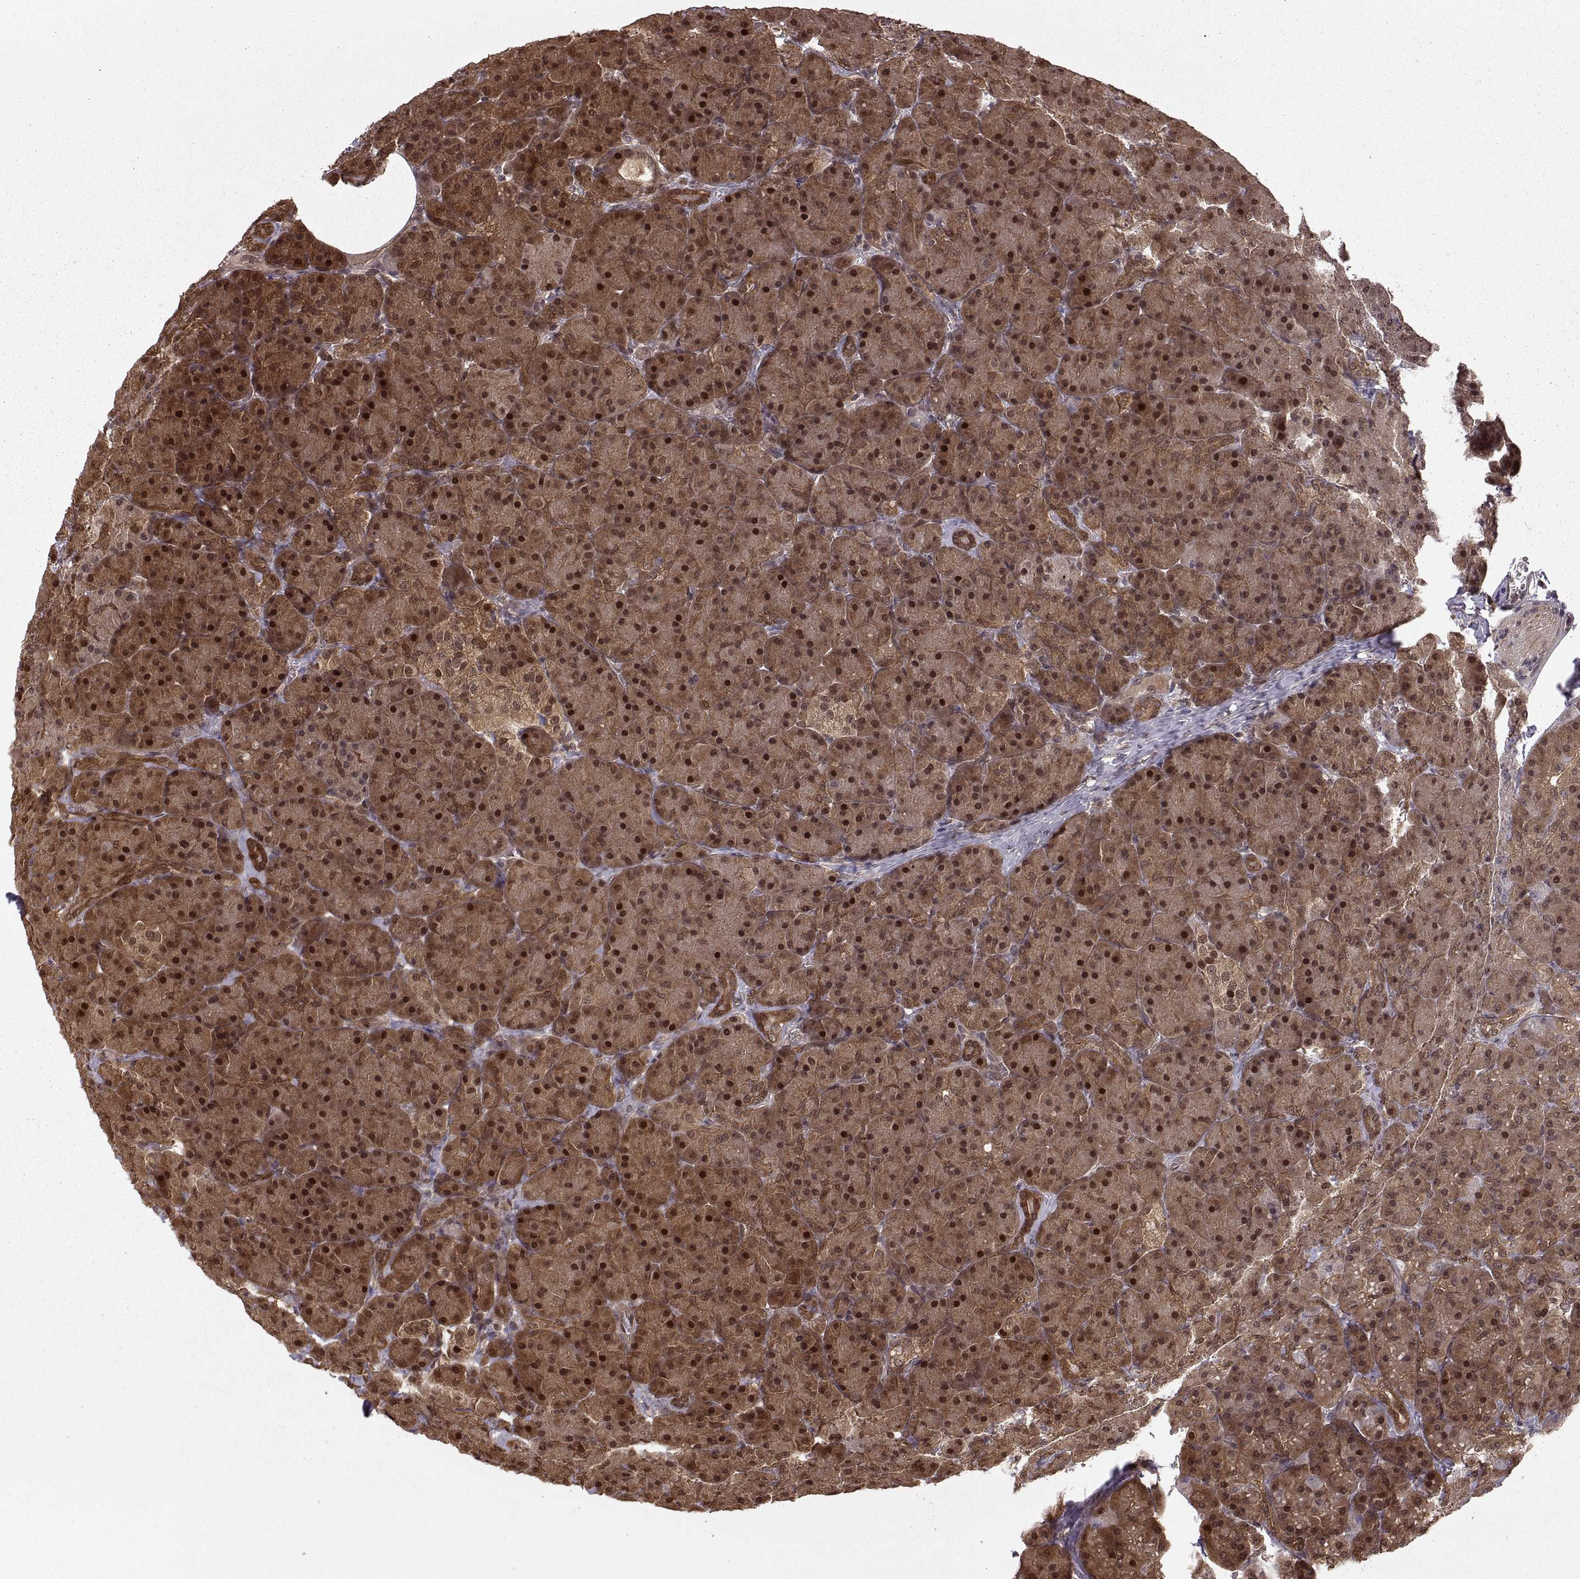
{"staining": {"intensity": "strong", "quantity": ">75%", "location": "cytoplasmic/membranous,nuclear"}, "tissue": "pancreas", "cell_type": "Exocrine glandular cells", "image_type": "normal", "snomed": [{"axis": "morphology", "description": "Normal tissue, NOS"}, {"axis": "topography", "description": "Pancreas"}], "caption": "The micrograph demonstrates immunohistochemical staining of unremarkable pancreas. There is strong cytoplasmic/membranous,nuclear expression is appreciated in about >75% of exocrine glandular cells. Nuclei are stained in blue.", "gene": "DEDD", "patient": {"sex": "male", "age": 57}}